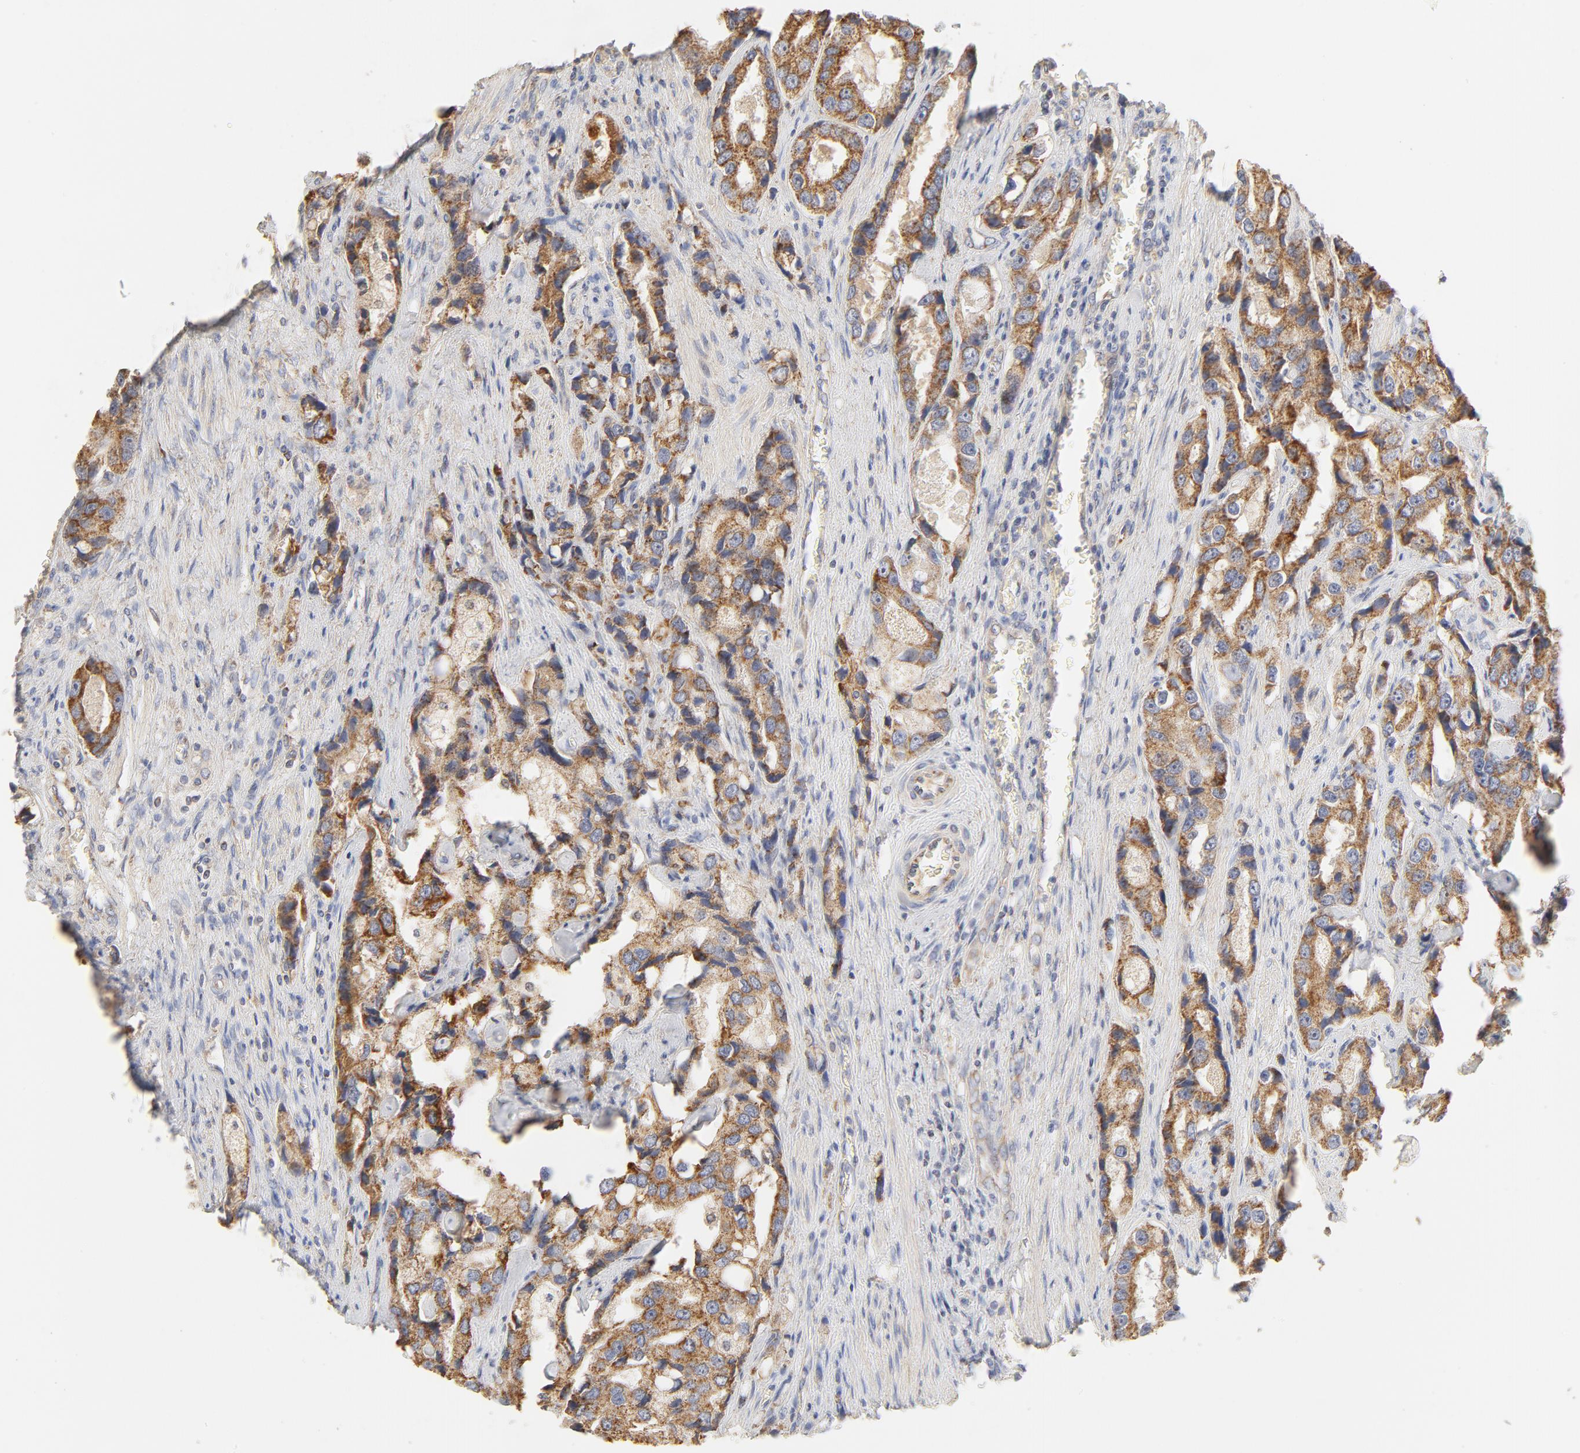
{"staining": {"intensity": "moderate", "quantity": ">75%", "location": "cytoplasmic/membranous"}, "tissue": "prostate cancer", "cell_type": "Tumor cells", "image_type": "cancer", "snomed": [{"axis": "morphology", "description": "Adenocarcinoma, High grade"}, {"axis": "topography", "description": "Prostate"}], "caption": "Protein analysis of prostate adenocarcinoma (high-grade) tissue demonstrates moderate cytoplasmic/membranous staining in about >75% of tumor cells.", "gene": "FCGBP", "patient": {"sex": "male", "age": 63}}